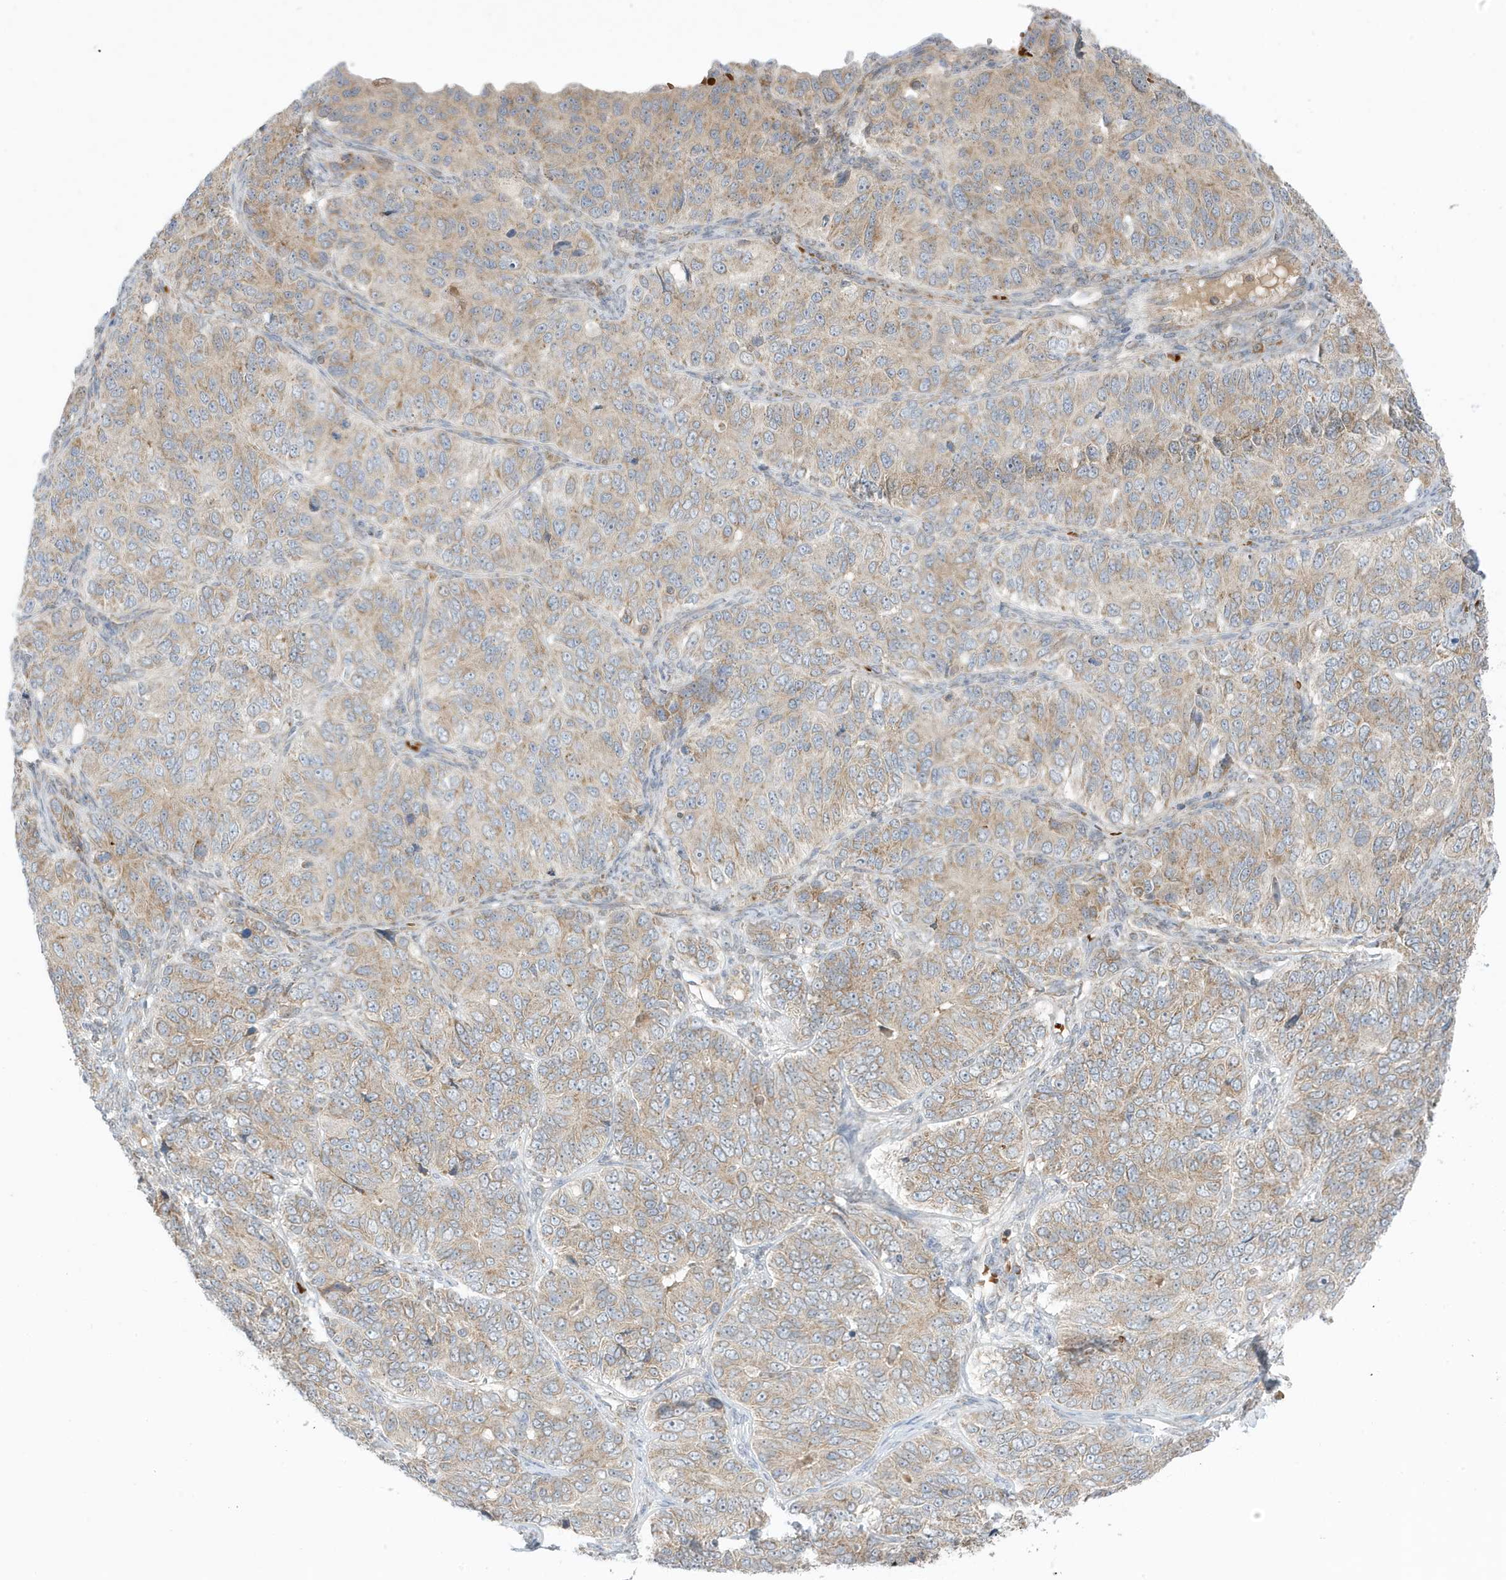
{"staining": {"intensity": "weak", "quantity": "25%-75%", "location": "cytoplasmic/membranous"}, "tissue": "ovarian cancer", "cell_type": "Tumor cells", "image_type": "cancer", "snomed": [{"axis": "morphology", "description": "Carcinoma, endometroid"}, {"axis": "topography", "description": "Ovary"}], "caption": "Weak cytoplasmic/membranous positivity is appreciated in approximately 25%-75% of tumor cells in ovarian cancer (endometroid carcinoma).", "gene": "NPPC", "patient": {"sex": "female", "age": 51}}